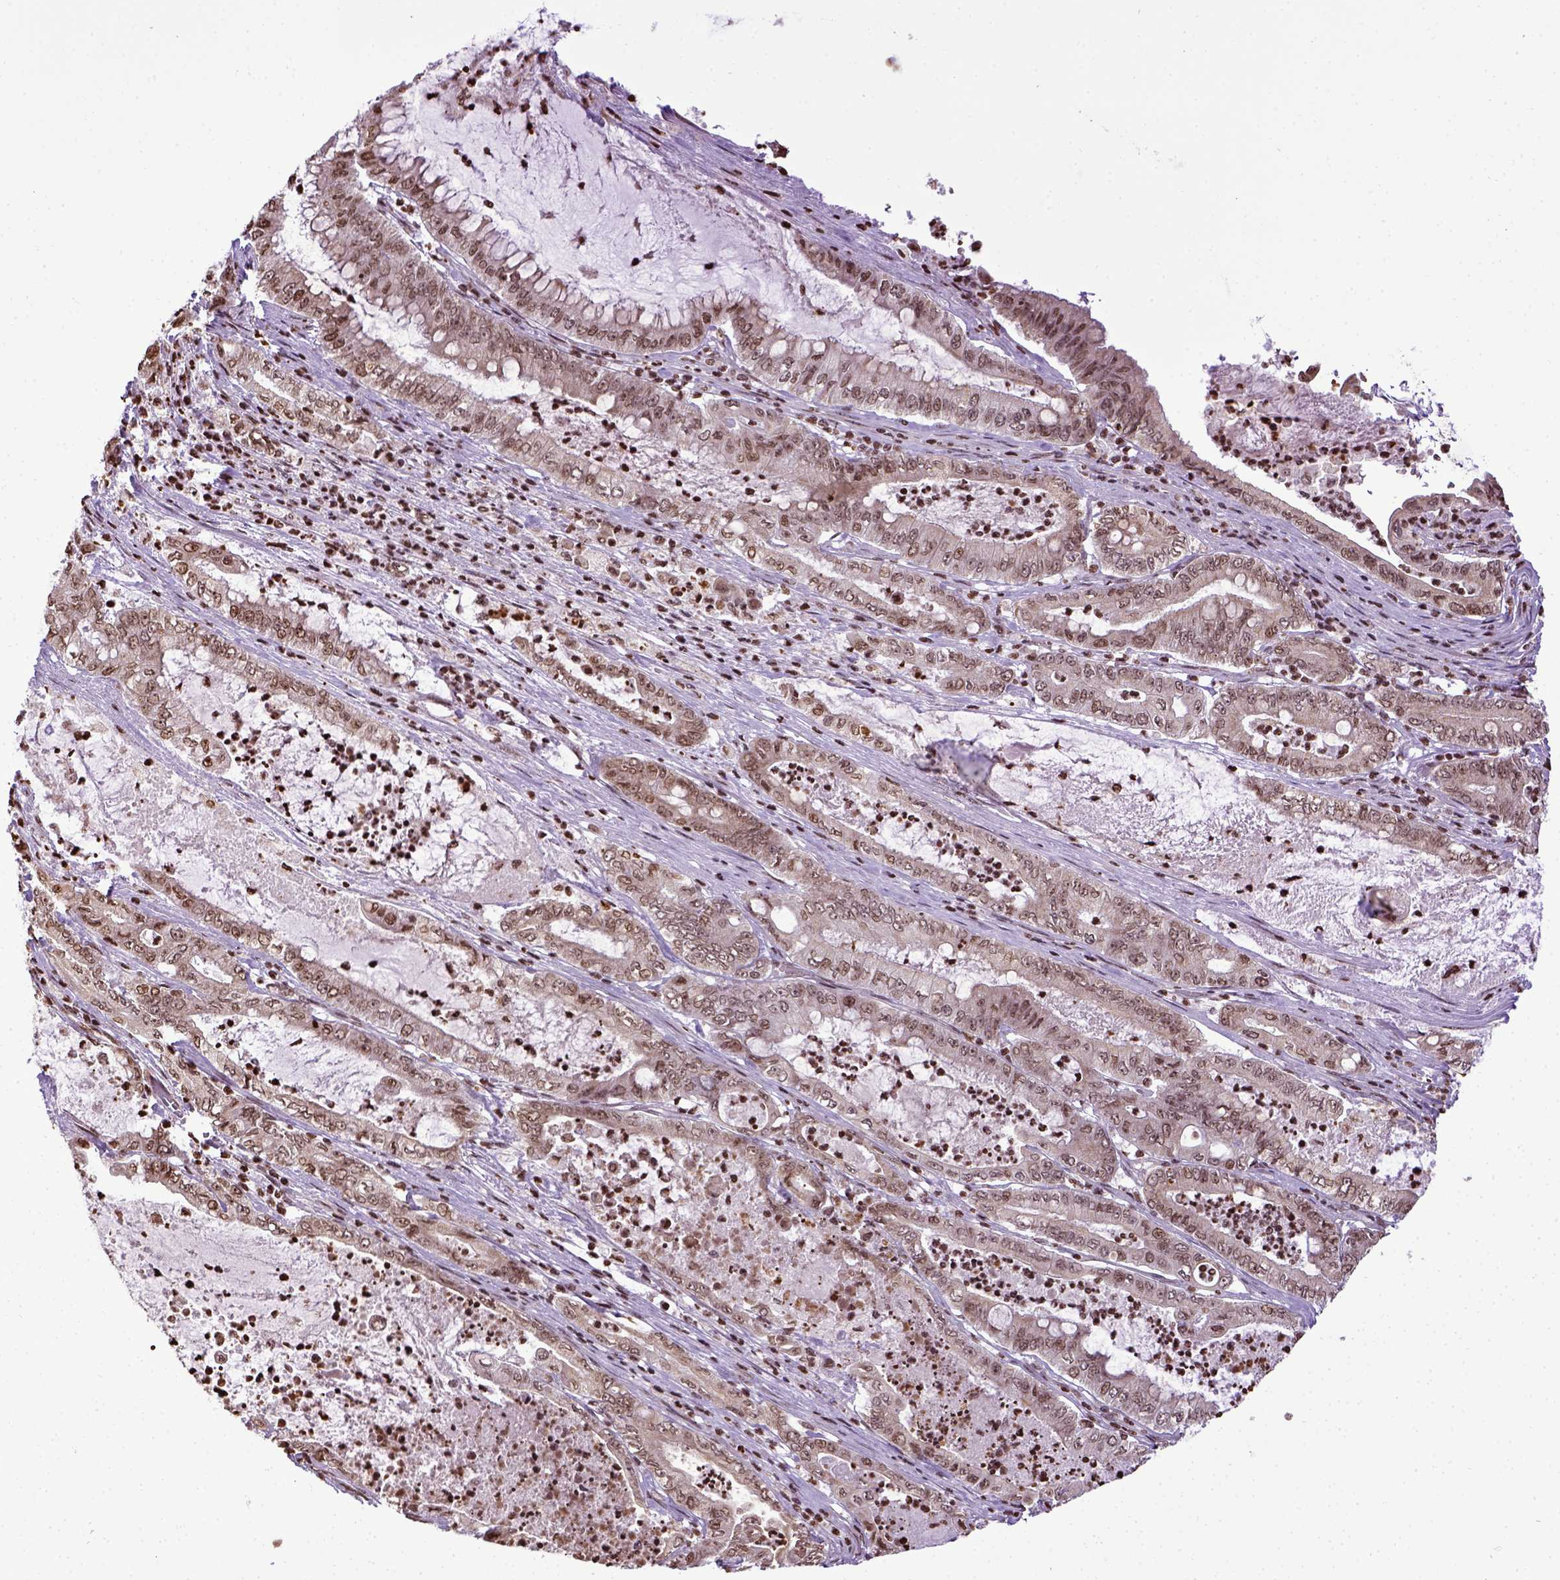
{"staining": {"intensity": "moderate", "quantity": ">75%", "location": "nuclear"}, "tissue": "pancreatic cancer", "cell_type": "Tumor cells", "image_type": "cancer", "snomed": [{"axis": "morphology", "description": "Adenocarcinoma, NOS"}, {"axis": "topography", "description": "Pancreas"}], "caption": "Adenocarcinoma (pancreatic) was stained to show a protein in brown. There is medium levels of moderate nuclear staining in approximately >75% of tumor cells. (DAB IHC with brightfield microscopy, high magnification).", "gene": "ZNF75D", "patient": {"sex": "male", "age": 71}}